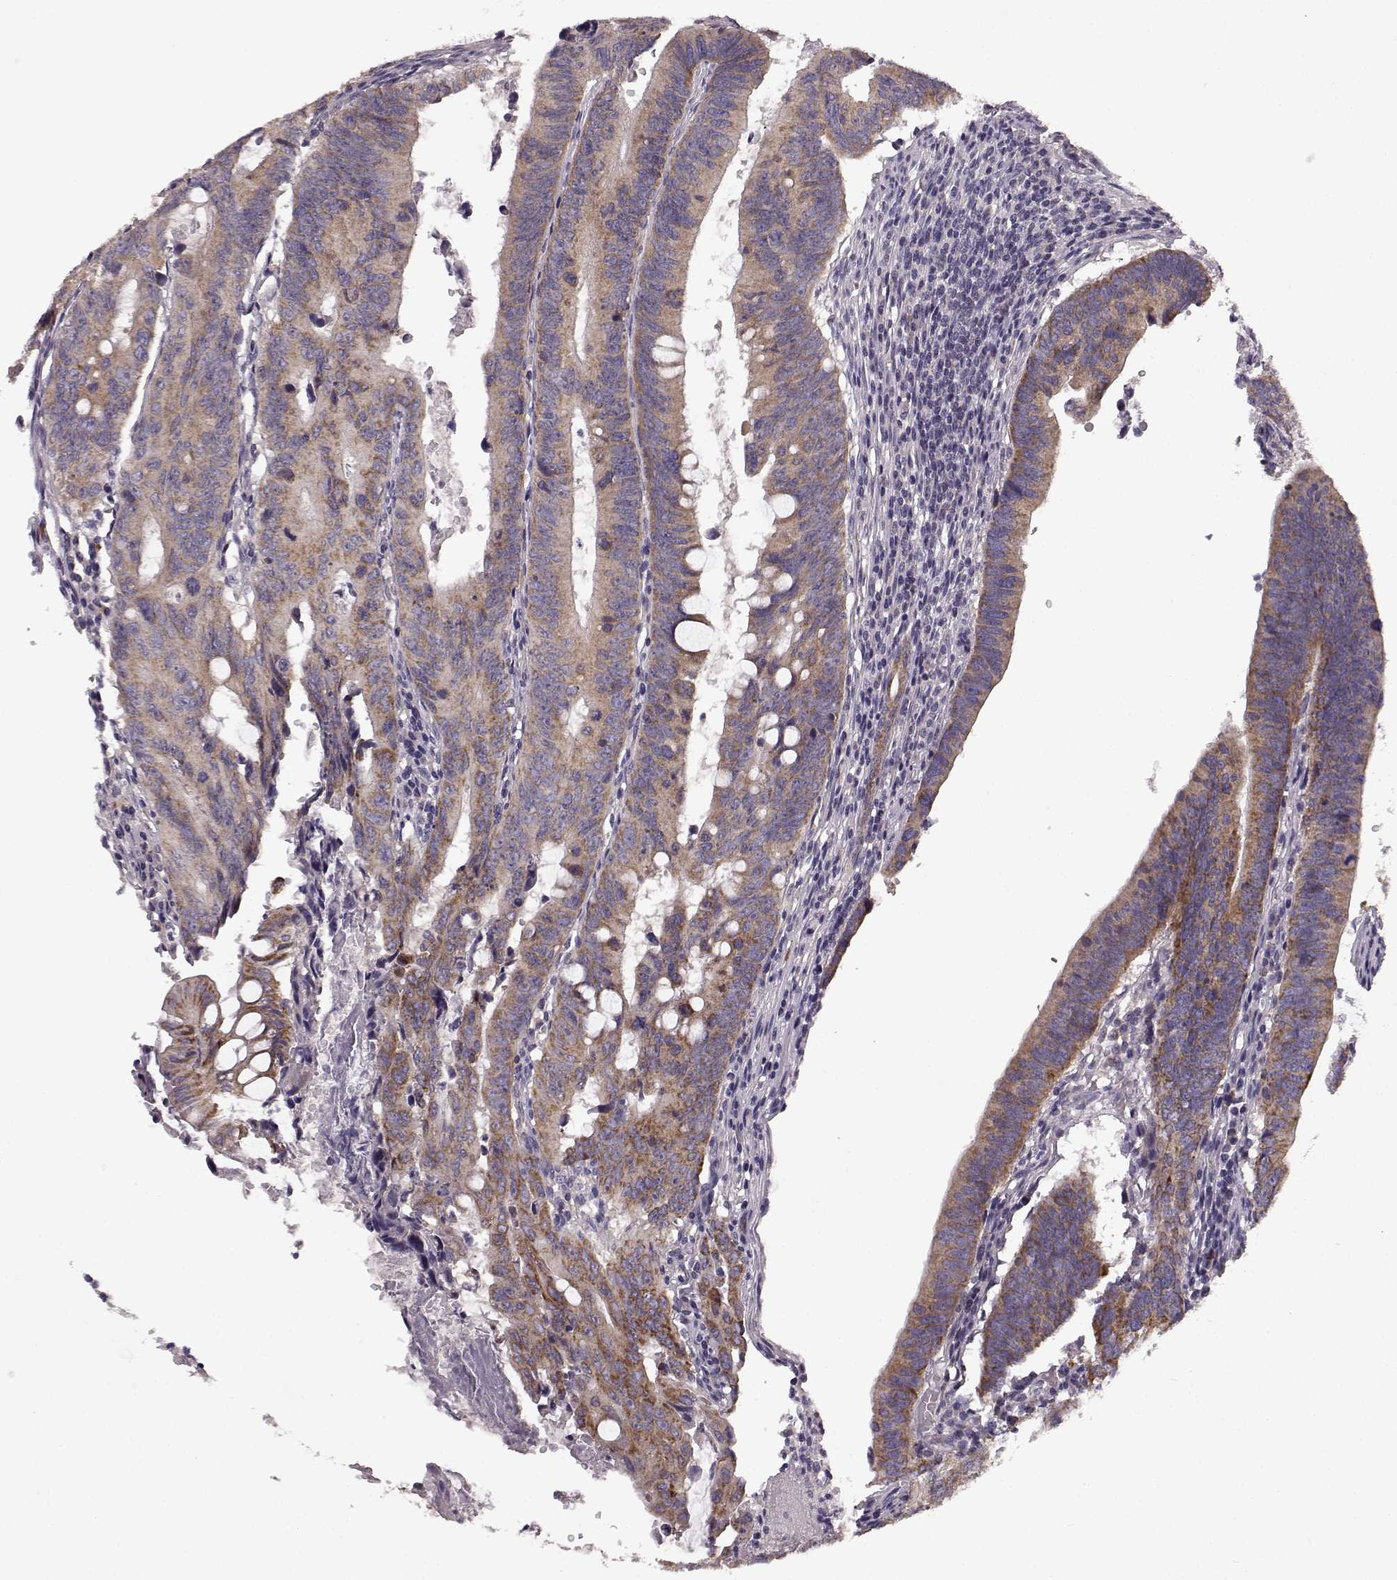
{"staining": {"intensity": "moderate", "quantity": ">75%", "location": "cytoplasmic/membranous"}, "tissue": "colorectal cancer", "cell_type": "Tumor cells", "image_type": "cancer", "snomed": [{"axis": "morphology", "description": "Adenocarcinoma, NOS"}, {"axis": "topography", "description": "Colon"}], "caption": "IHC of colorectal cancer (adenocarcinoma) reveals medium levels of moderate cytoplasmic/membranous expression in approximately >75% of tumor cells.", "gene": "ERBB3", "patient": {"sex": "female", "age": 87}}